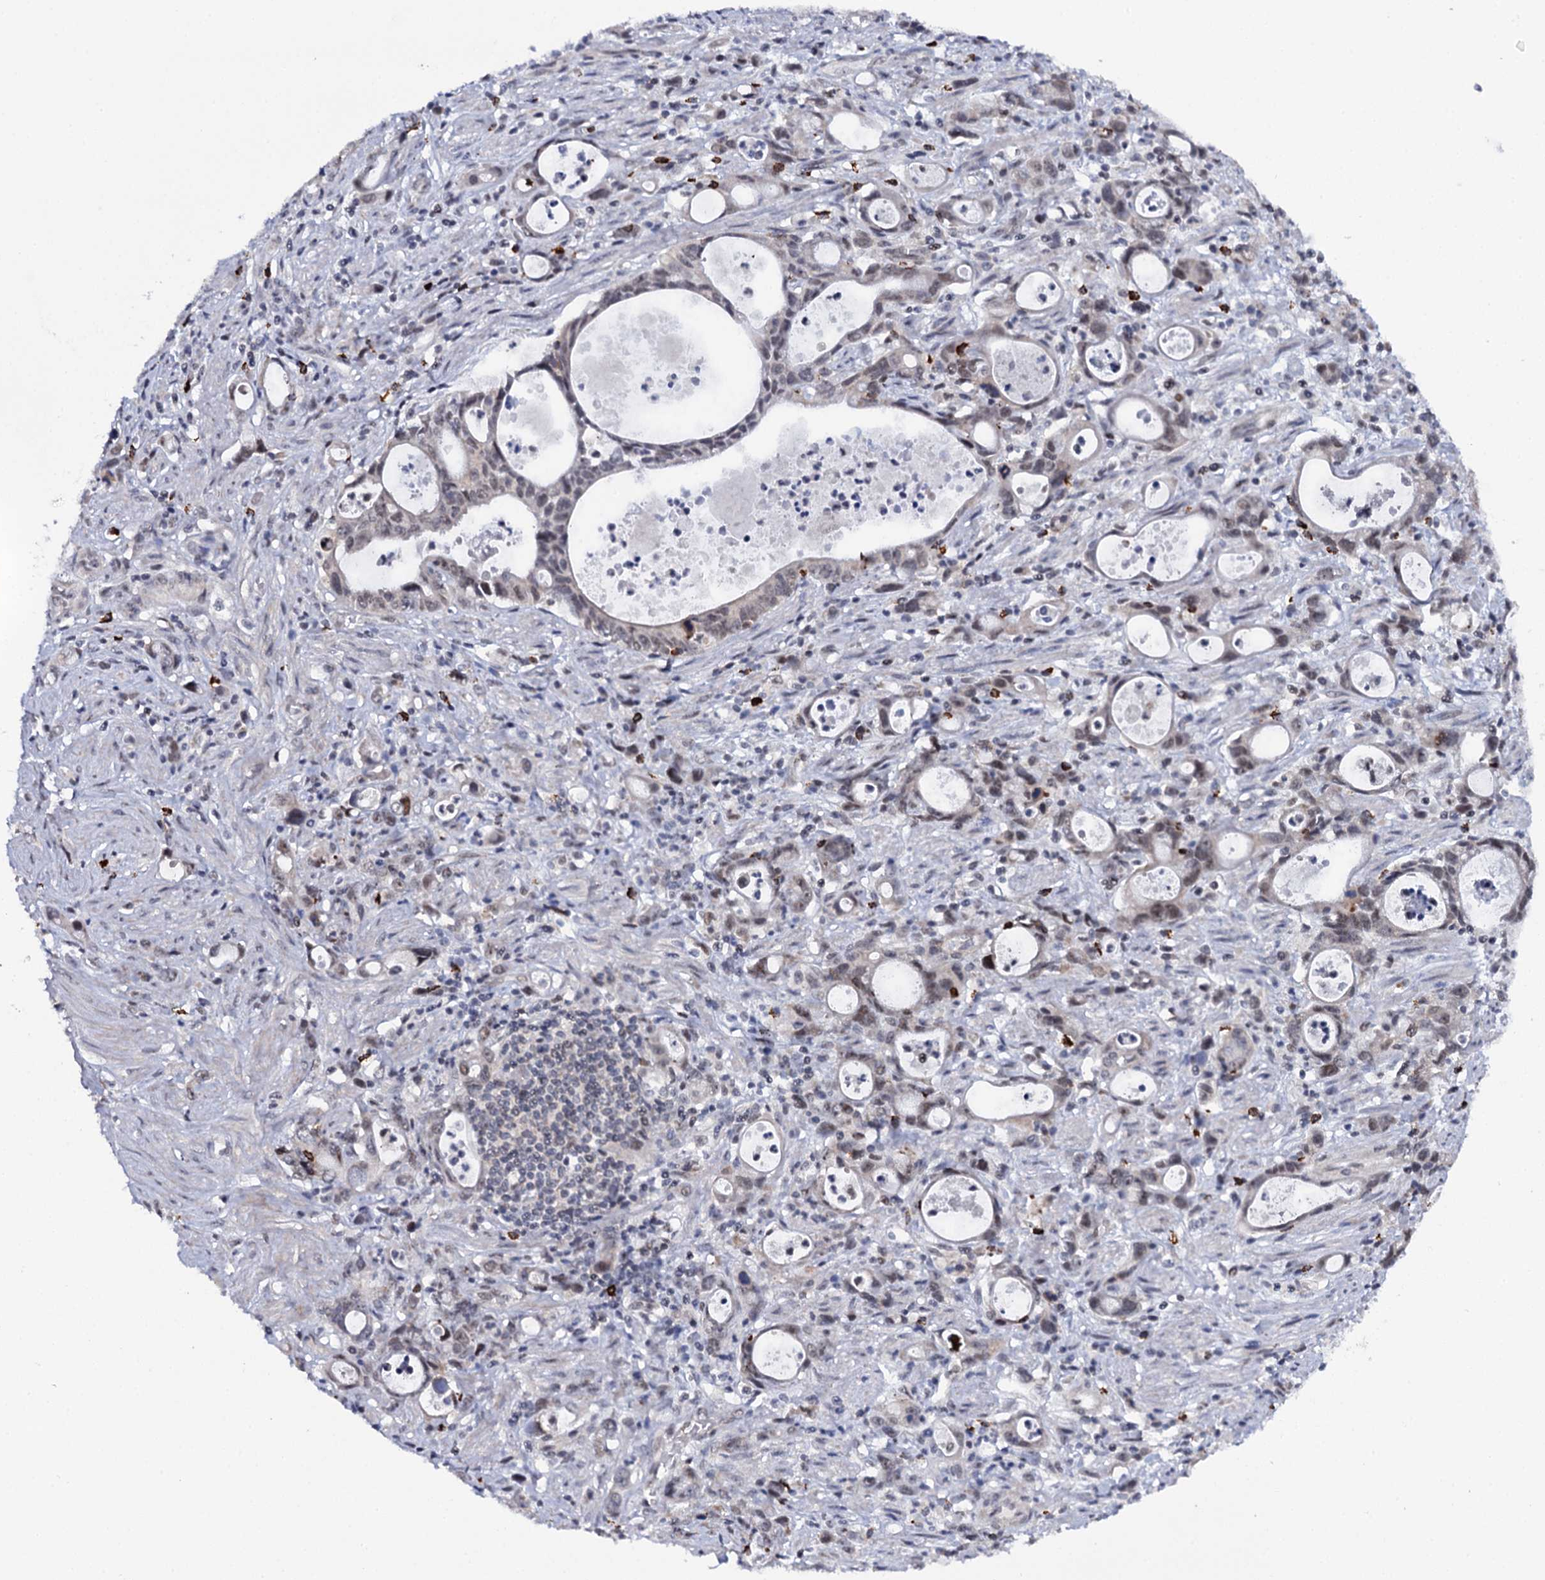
{"staining": {"intensity": "weak", "quantity": "25%-75%", "location": "nuclear"}, "tissue": "stomach cancer", "cell_type": "Tumor cells", "image_type": "cancer", "snomed": [{"axis": "morphology", "description": "Adenocarcinoma, NOS"}, {"axis": "topography", "description": "Stomach, lower"}], "caption": "Stomach adenocarcinoma tissue displays weak nuclear positivity in about 25%-75% of tumor cells", "gene": "BUD13", "patient": {"sex": "female", "age": 43}}